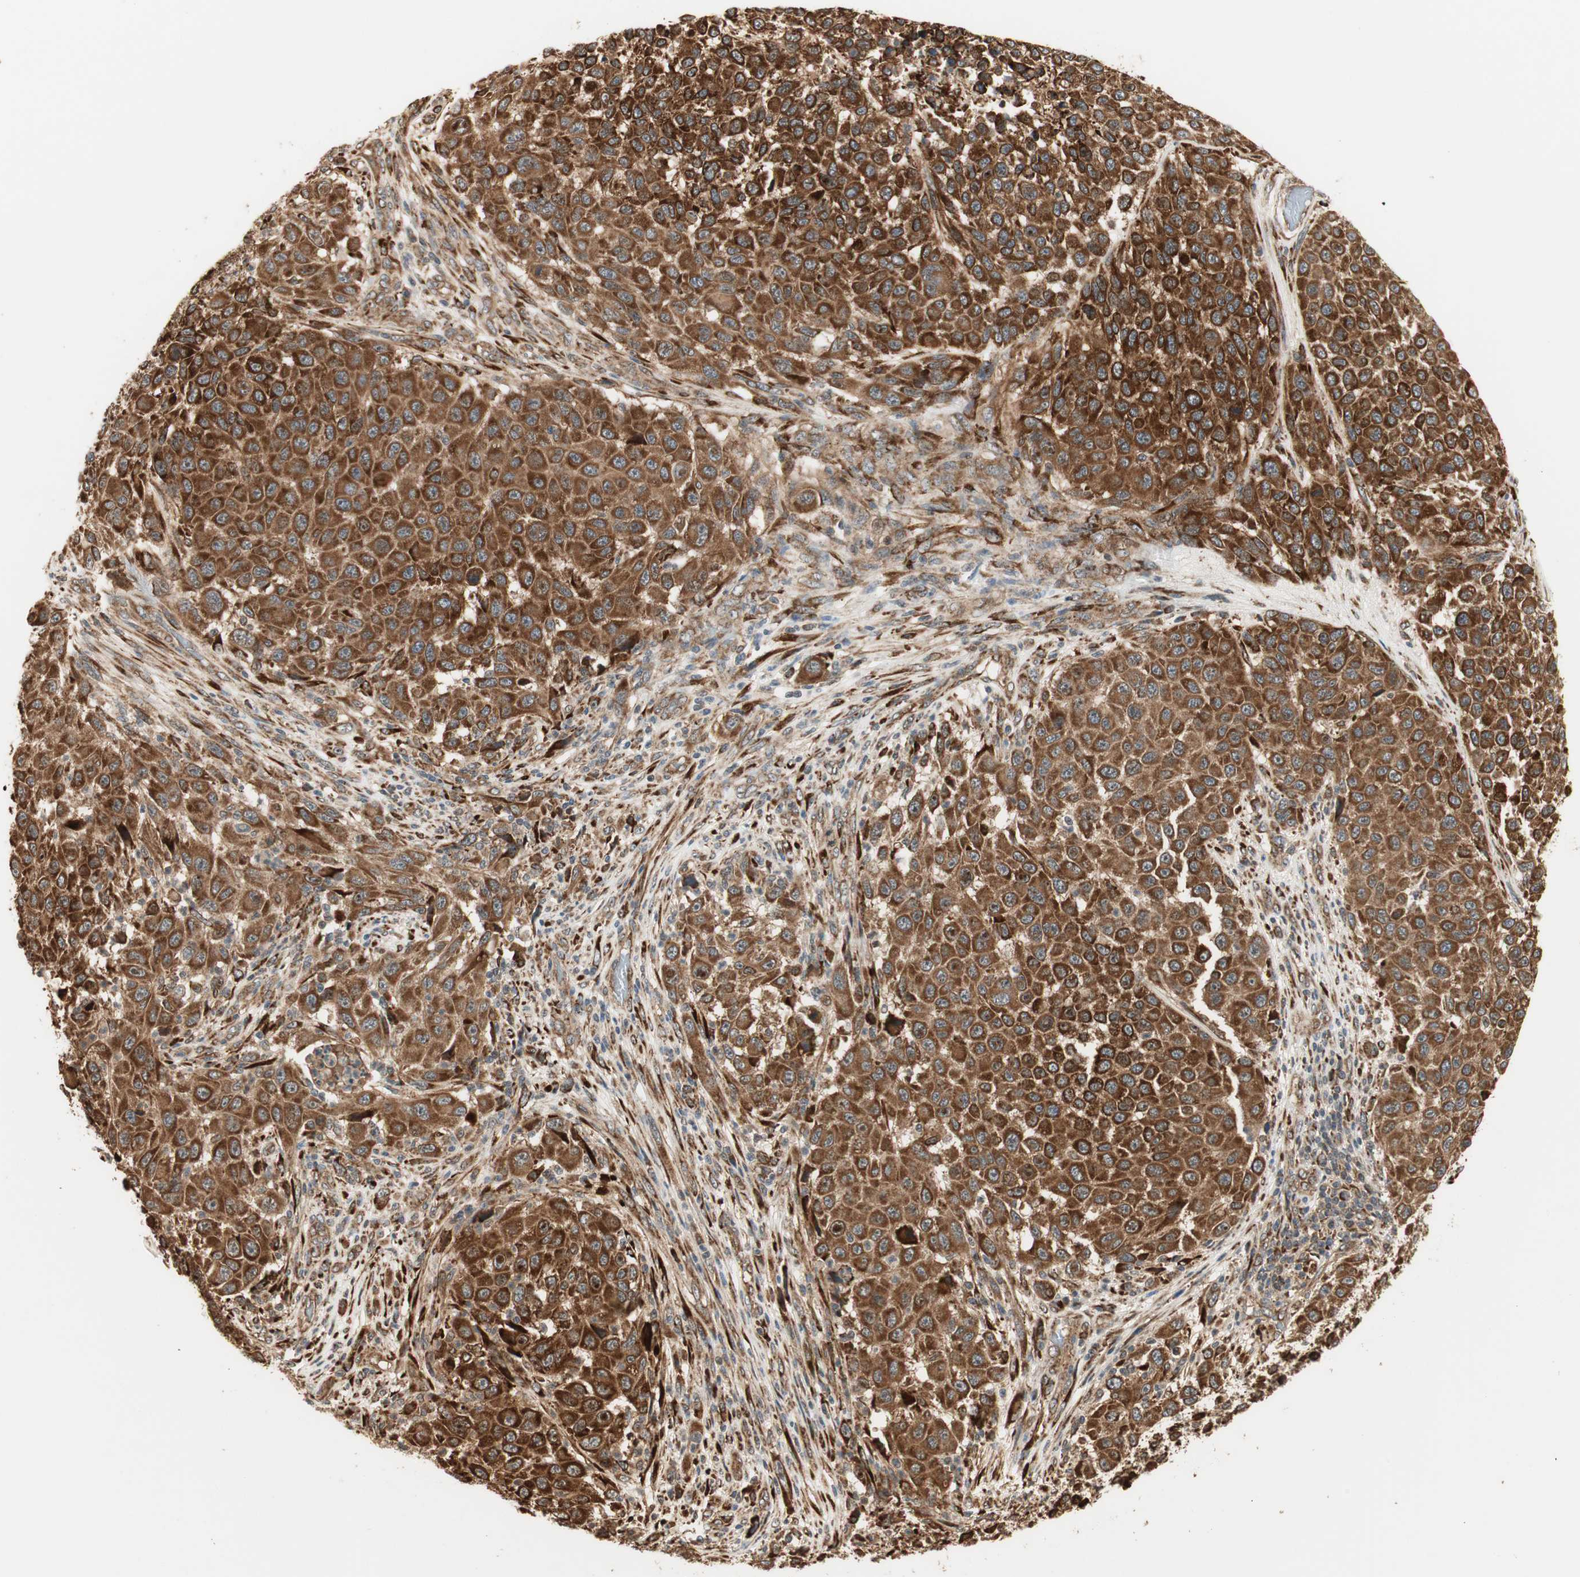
{"staining": {"intensity": "strong", "quantity": ">75%", "location": "cytoplasmic/membranous"}, "tissue": "melanoma", "cell_type": "Tumor cells", "image_type": "cancer", "snomed": [{"axis": "morphology", "description": "Malignant melanoma, Metastatic site"}, {"axis": "topography", "description": "Lymph node"}], "caption": "There is high levels of strong cytoplasmic/membranous staining in tumor cells of melanoma, as demonstrated by immunohistochemical staining (brown color).", "gene": "P4HA1", "patient": {"sex": "male", "age": 61}}